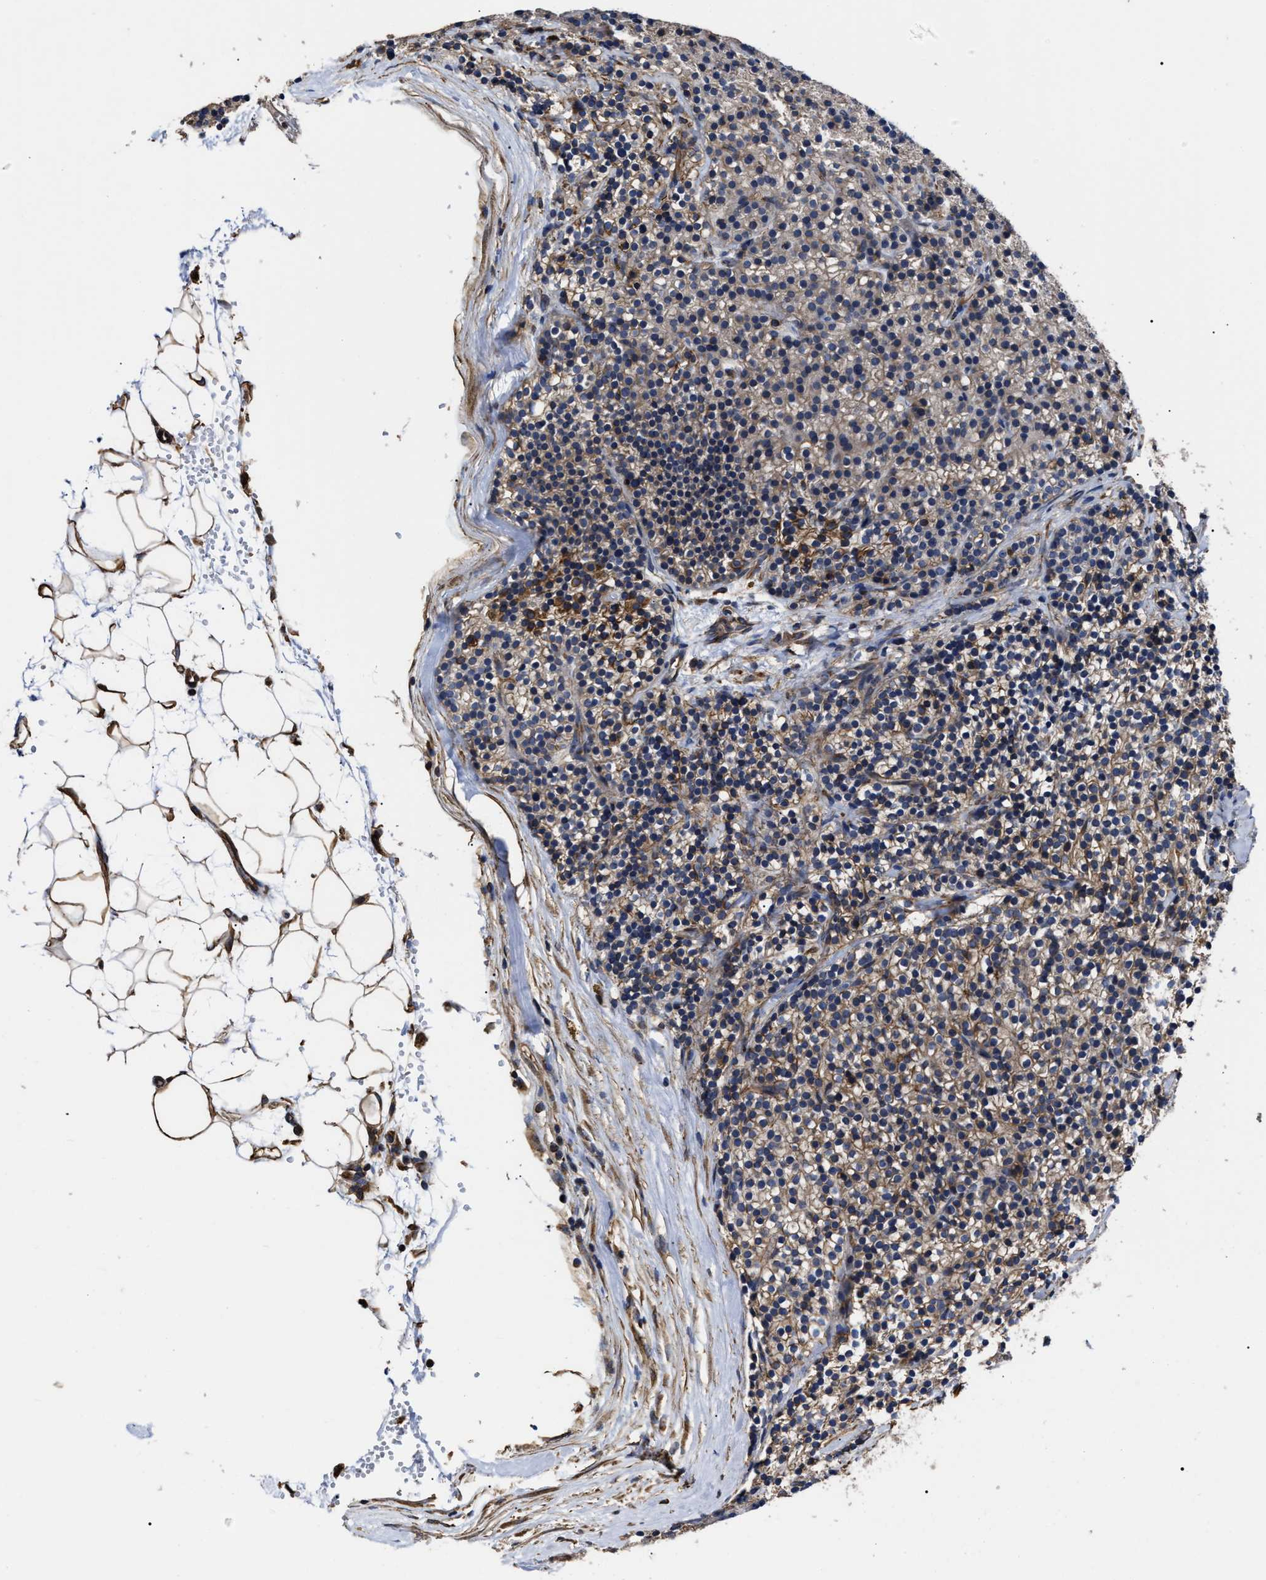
{"staining": {"intensity": "moderate", "quantity": ">75%", "location": "cytoplasmic/membranous"}, "tissue": "parathyroid gland", "cell_type": "Glandular cells", "image_type": "normal", "snomed": [{"axis": "morphology", "description": "Normal tissue, NOS"}, {"axis": "morphology", "description": "Adenoma, NOS"}, {"axis": "topography", "description": "Parathyroid gland"}], "caption": "The image shows immunohistochemical staining of unremarkable parathyroid gland. There is moderate cytoplasmic/membranous staining is present in approximately >75% of glandular cells.", "gene": "TSPAN33", "patient": {"sex": "male", "age": 75}}